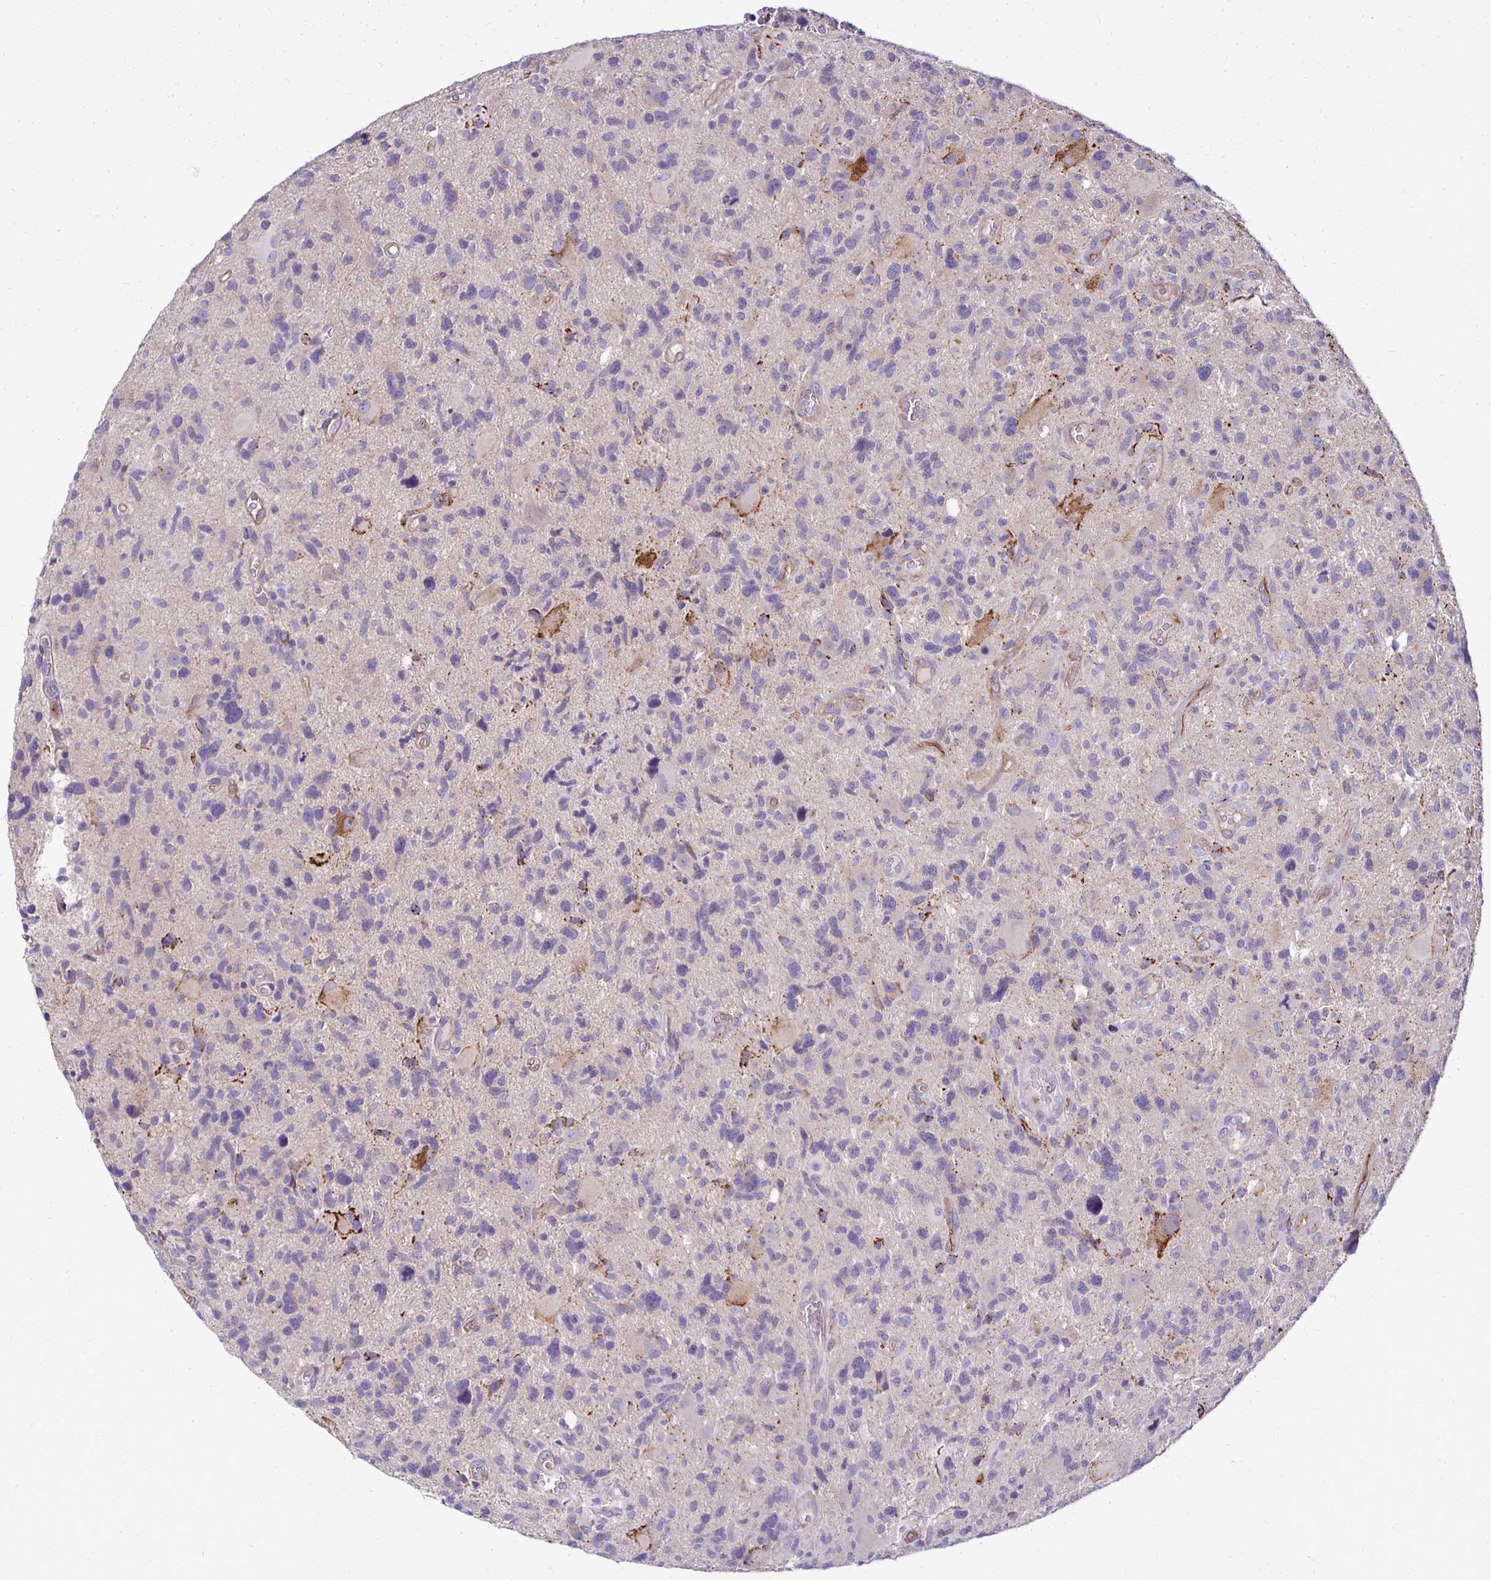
{"staining": {"intensity": "negative", "quantity": "none", "location": "none"}, "tissue": "glioma", "cell_type": "Tumor cells", "image_type": "cancer", "snomed": [{"axis": "morphology", "description": "Glioma, malignant, High grade"}, {"axis": "topography", "description": "Brain"}], "caption": "Immunohistochemistry of human malignant glioma (high-grade) shows no staining in tumor cells. (DAB (3,3'-diaminobenzidine) IHC, high magnification).", "gene": "TTYH1", "patient": {"sex": "male", "age": 49}}